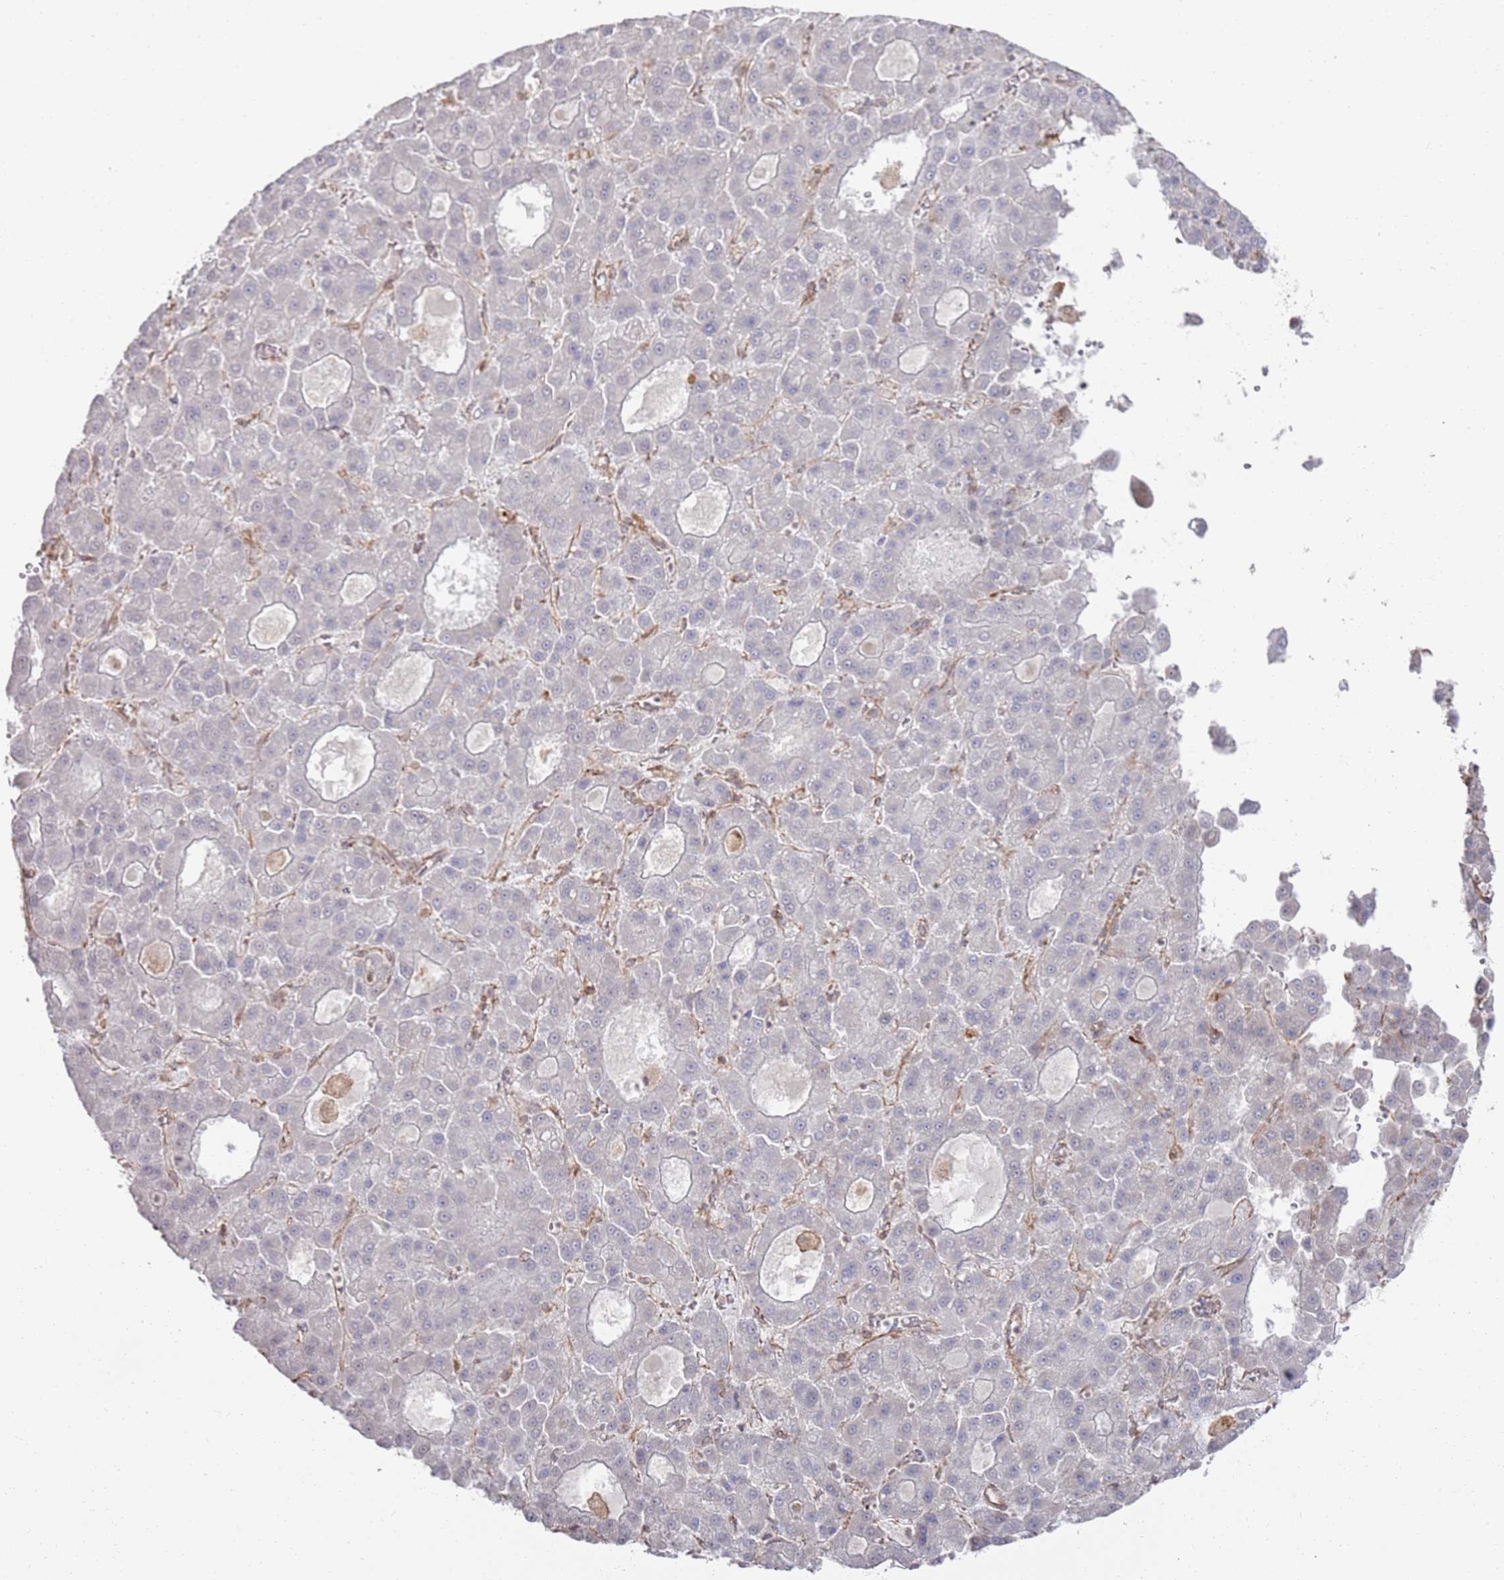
{"staining": {"intensity": "negative", "quantity": "none", "location": "none"}, "tissue": "liver cancer", "cell_type": "Tumor cells", "image_type": "cancer", "snomed": [{"axis": "morphology", "description": "Carcinoma, Hepatocellular, NOS"}, {"axis": "topography", "description": "Liver"}], "caption": "The micrograph shows no staining of tumor cells in liver hepatocellular carcinoma.", "gene": "PHF21A", "patient": {"sex": "male", "age": 70}}